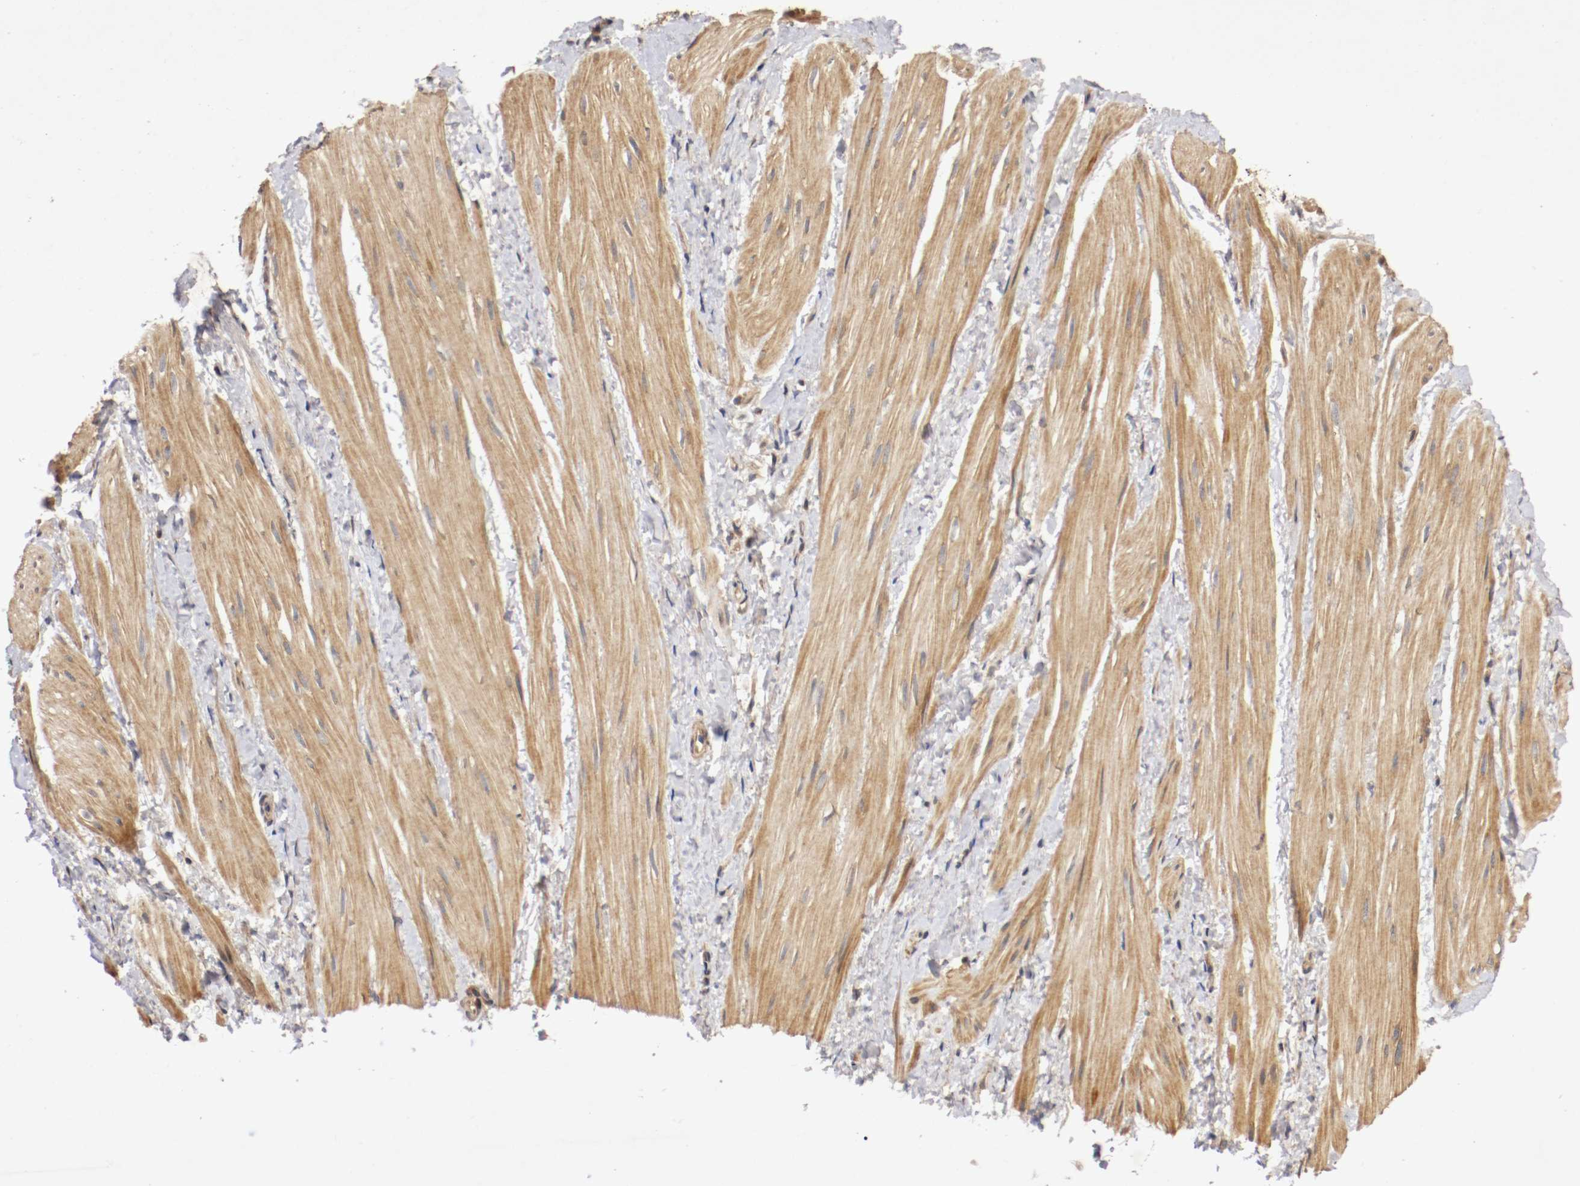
{"staining": {"intensity": "moderate", "quantity": ">75%", "location": "cytoplasmic/membranous"}, "tissue": "smooth muscle", "cell_type": "Smooth muscle cells", "image_type": "normal", "snomed": [{"axis": "morphology", "description": "Normal tissue, NOS"}, {"axis": "topography", "description": "Smooth muscle"}], "caption": "IHC image of benign smooth muscle: human smooth muscle stained using immunohistochemistry displays medium levels of moderate protein expression localized specifically in the cytoplasmic/membranous of smooth muscle cells, appearing as a cytoplasmic/membranous brown color.", "gene": "VEZT", "patient": {"sex": "male", "age": 16}}